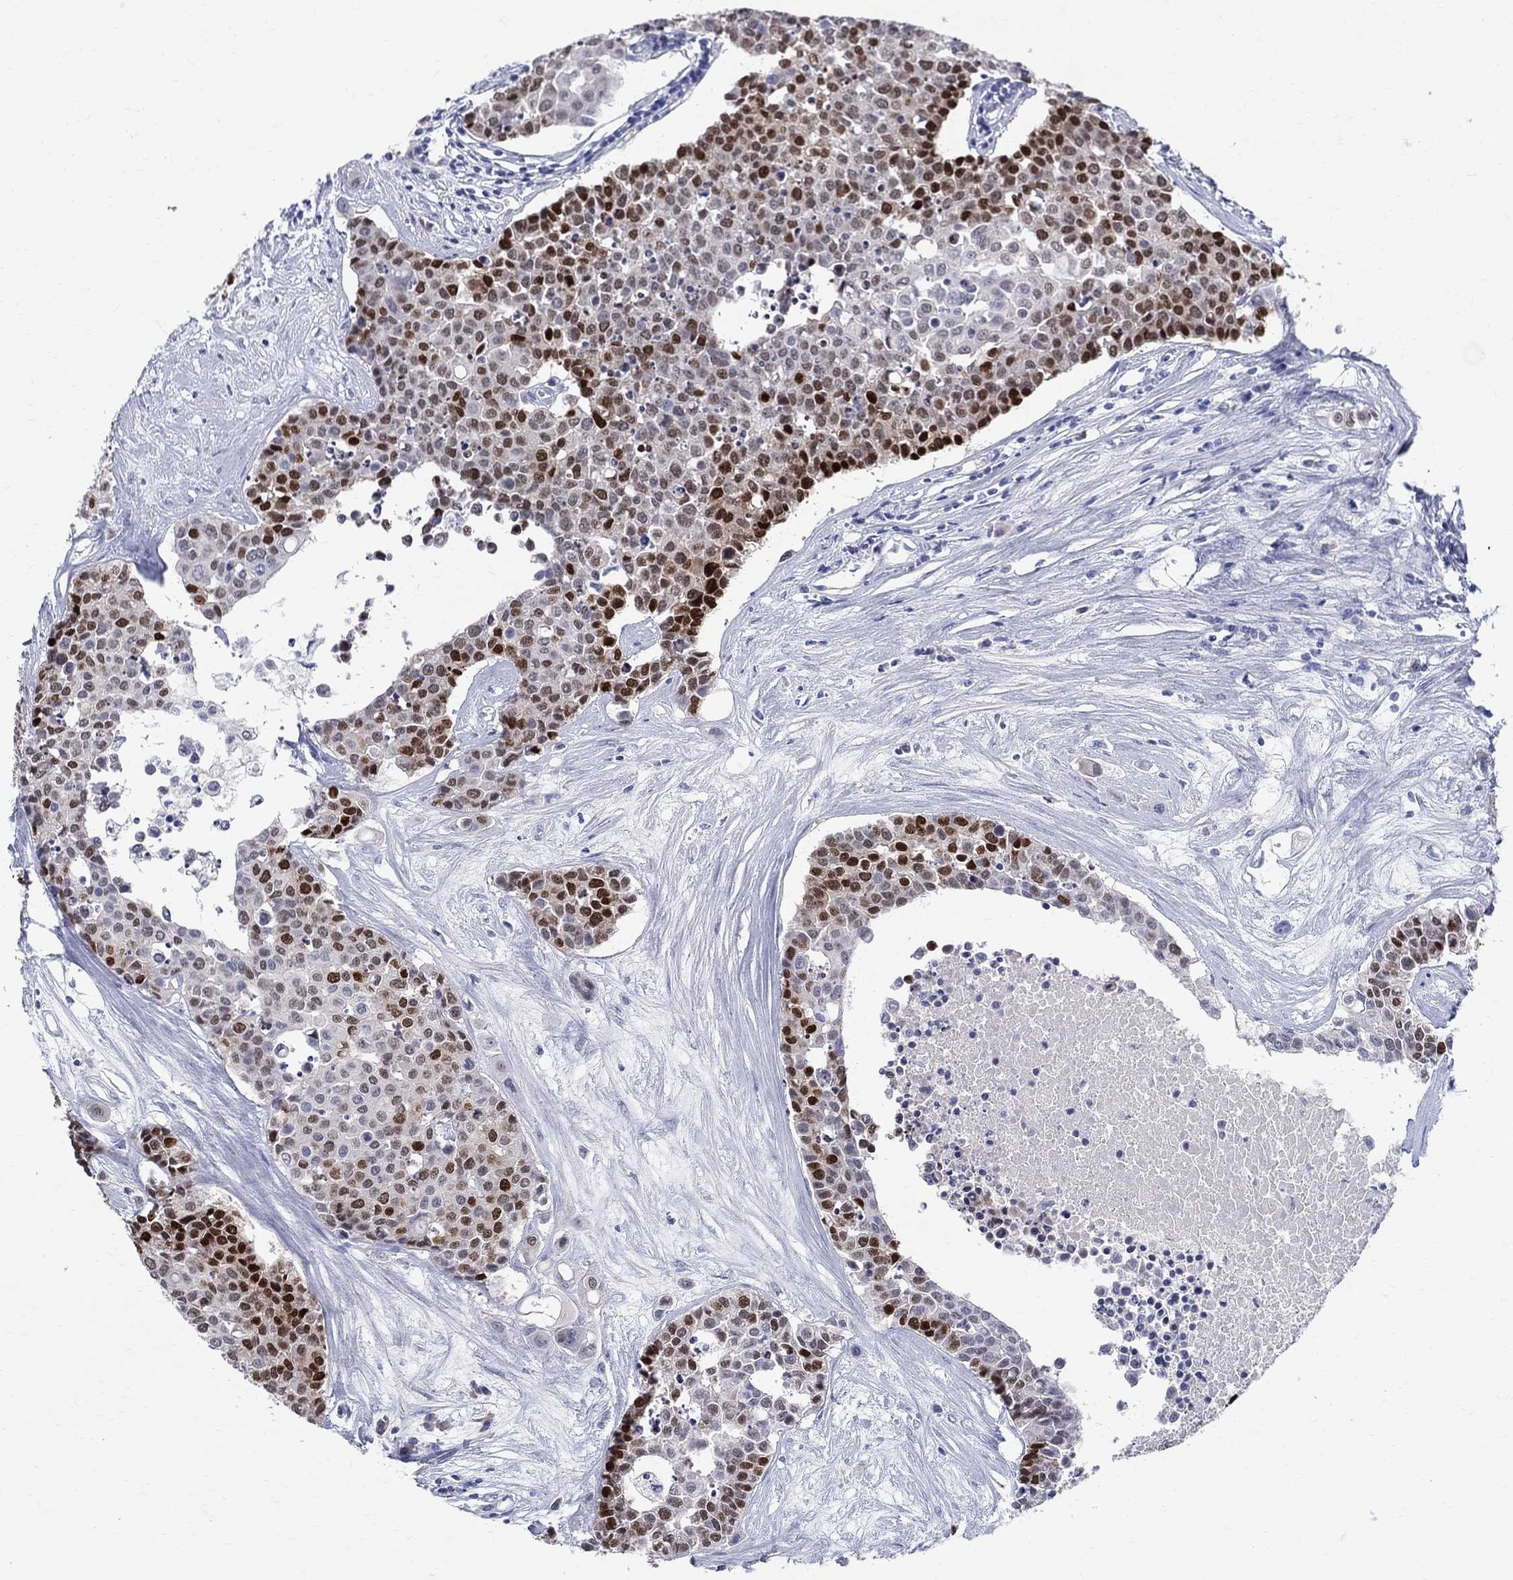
{"staining": {"intensity": "strong", "quantity": "<25%", "location": "nuclear"}, "tissue": "carcinoid", "cell_type": "Tumor cells", "image_type": "cancer", "snomed": [{"axis": "morphology", "description": "Carcinoid, malignant, NOS"}, {"axis": "topography", "description": "Colon"}], "caption": "Protein analysis of malignant carcinoid tissue shows strong nuclear staining in about <25% of tumor cells.", "gene": "SOX2", "patient": {"sex": "male", "age": 81}}